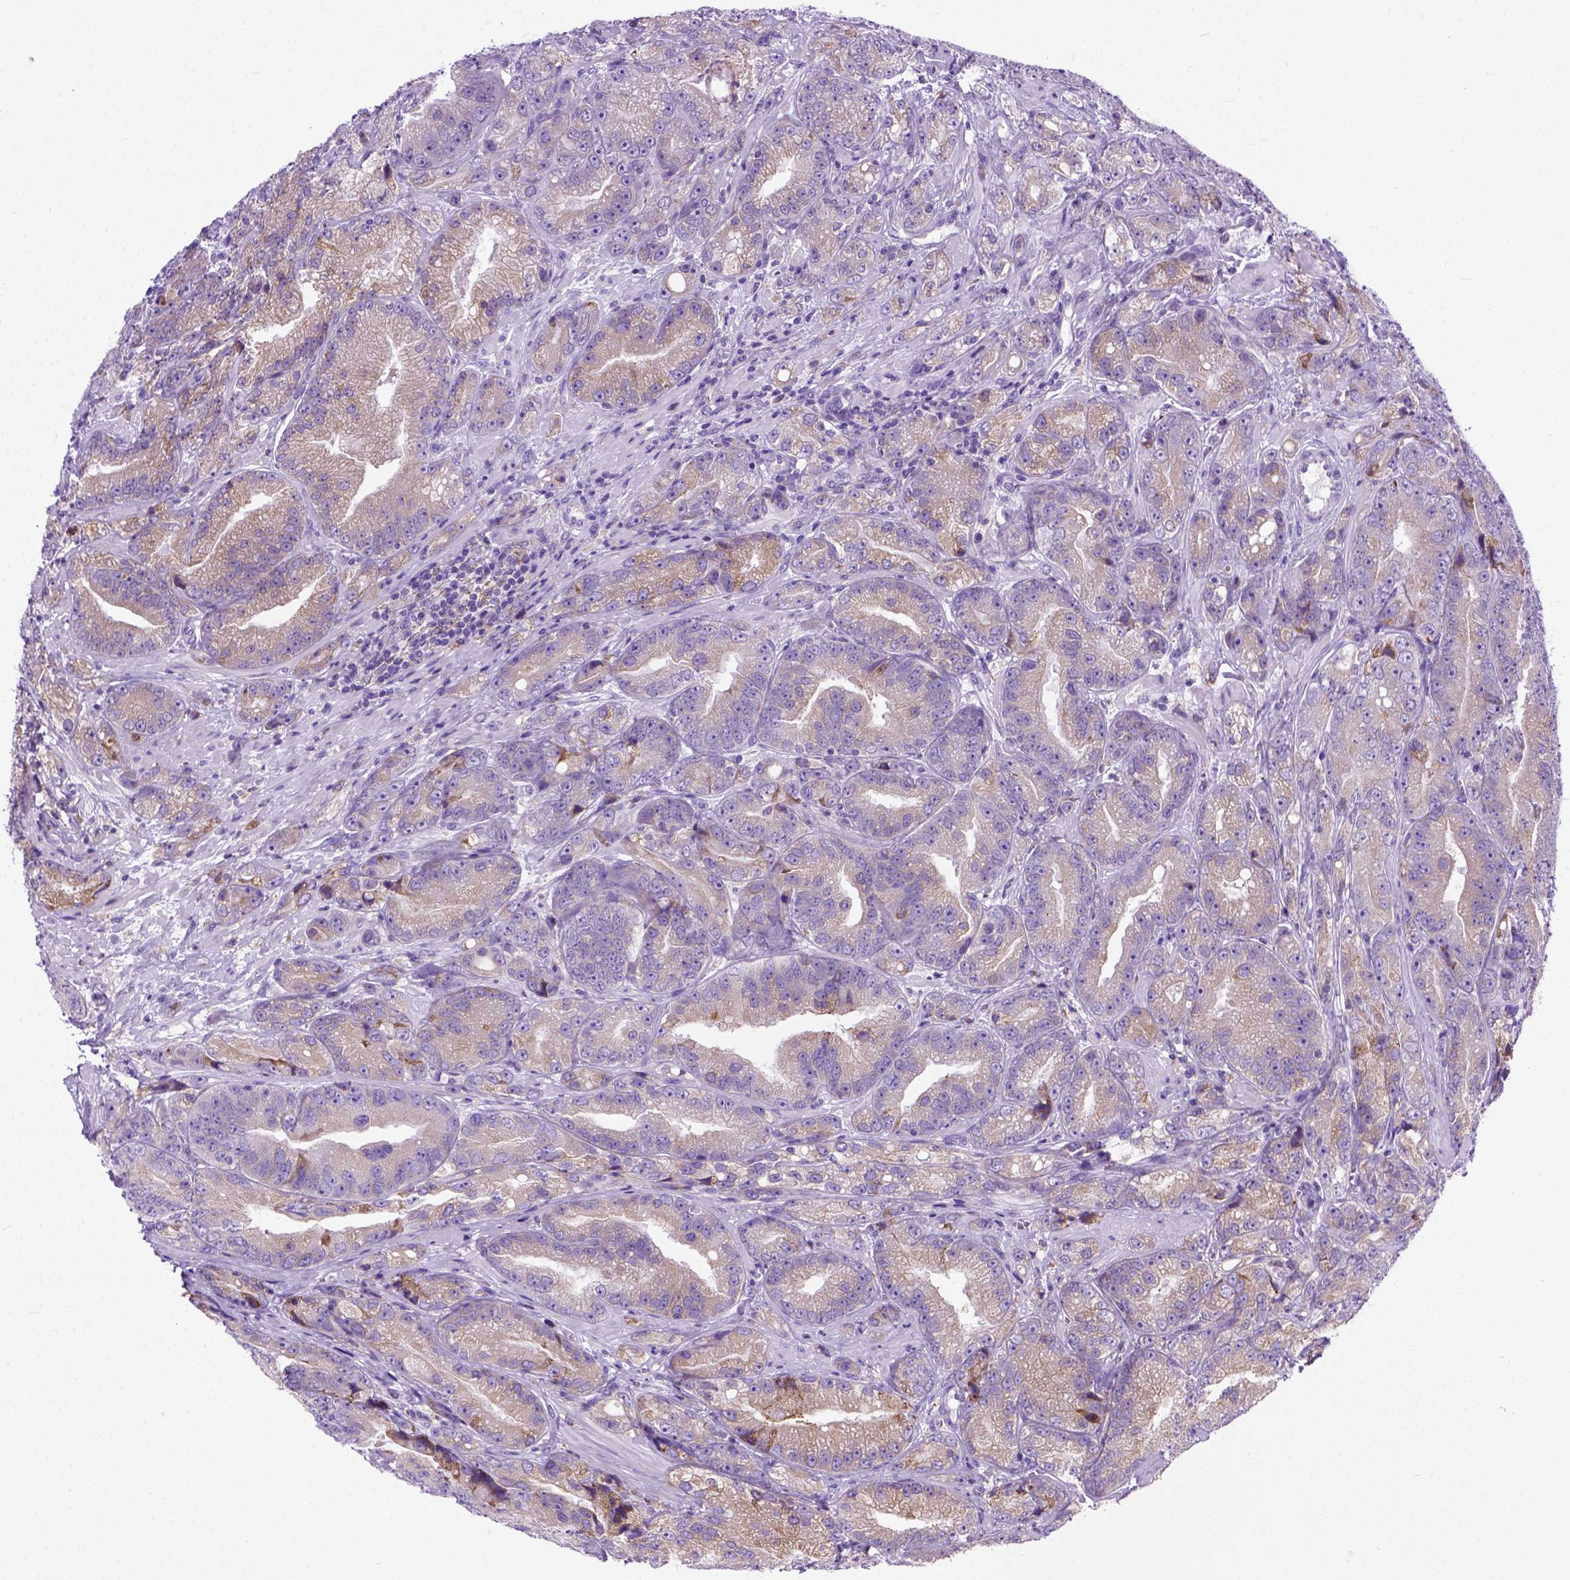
{"staining": {"intensity": "moderate", "quantity": ">75%", "location": "cytoplasmic/membranous"}, "tissue": "prostate cancer", "cell_type": "Tumor cells", "image_type": "cancer", "snomed": [{"axis": "morphology", "description": "Adenocarcinoma, NOS"}, {"axis": "topography", "description": "Prostate"}], "caption": "This is an image of immunohistochemistry staining of prostate cancer, which shows moderate expression in the cytoplasmic/membranous of tumor cells.", "gene": "PLK4", "patient": {"sex": "male", "age": 63}}